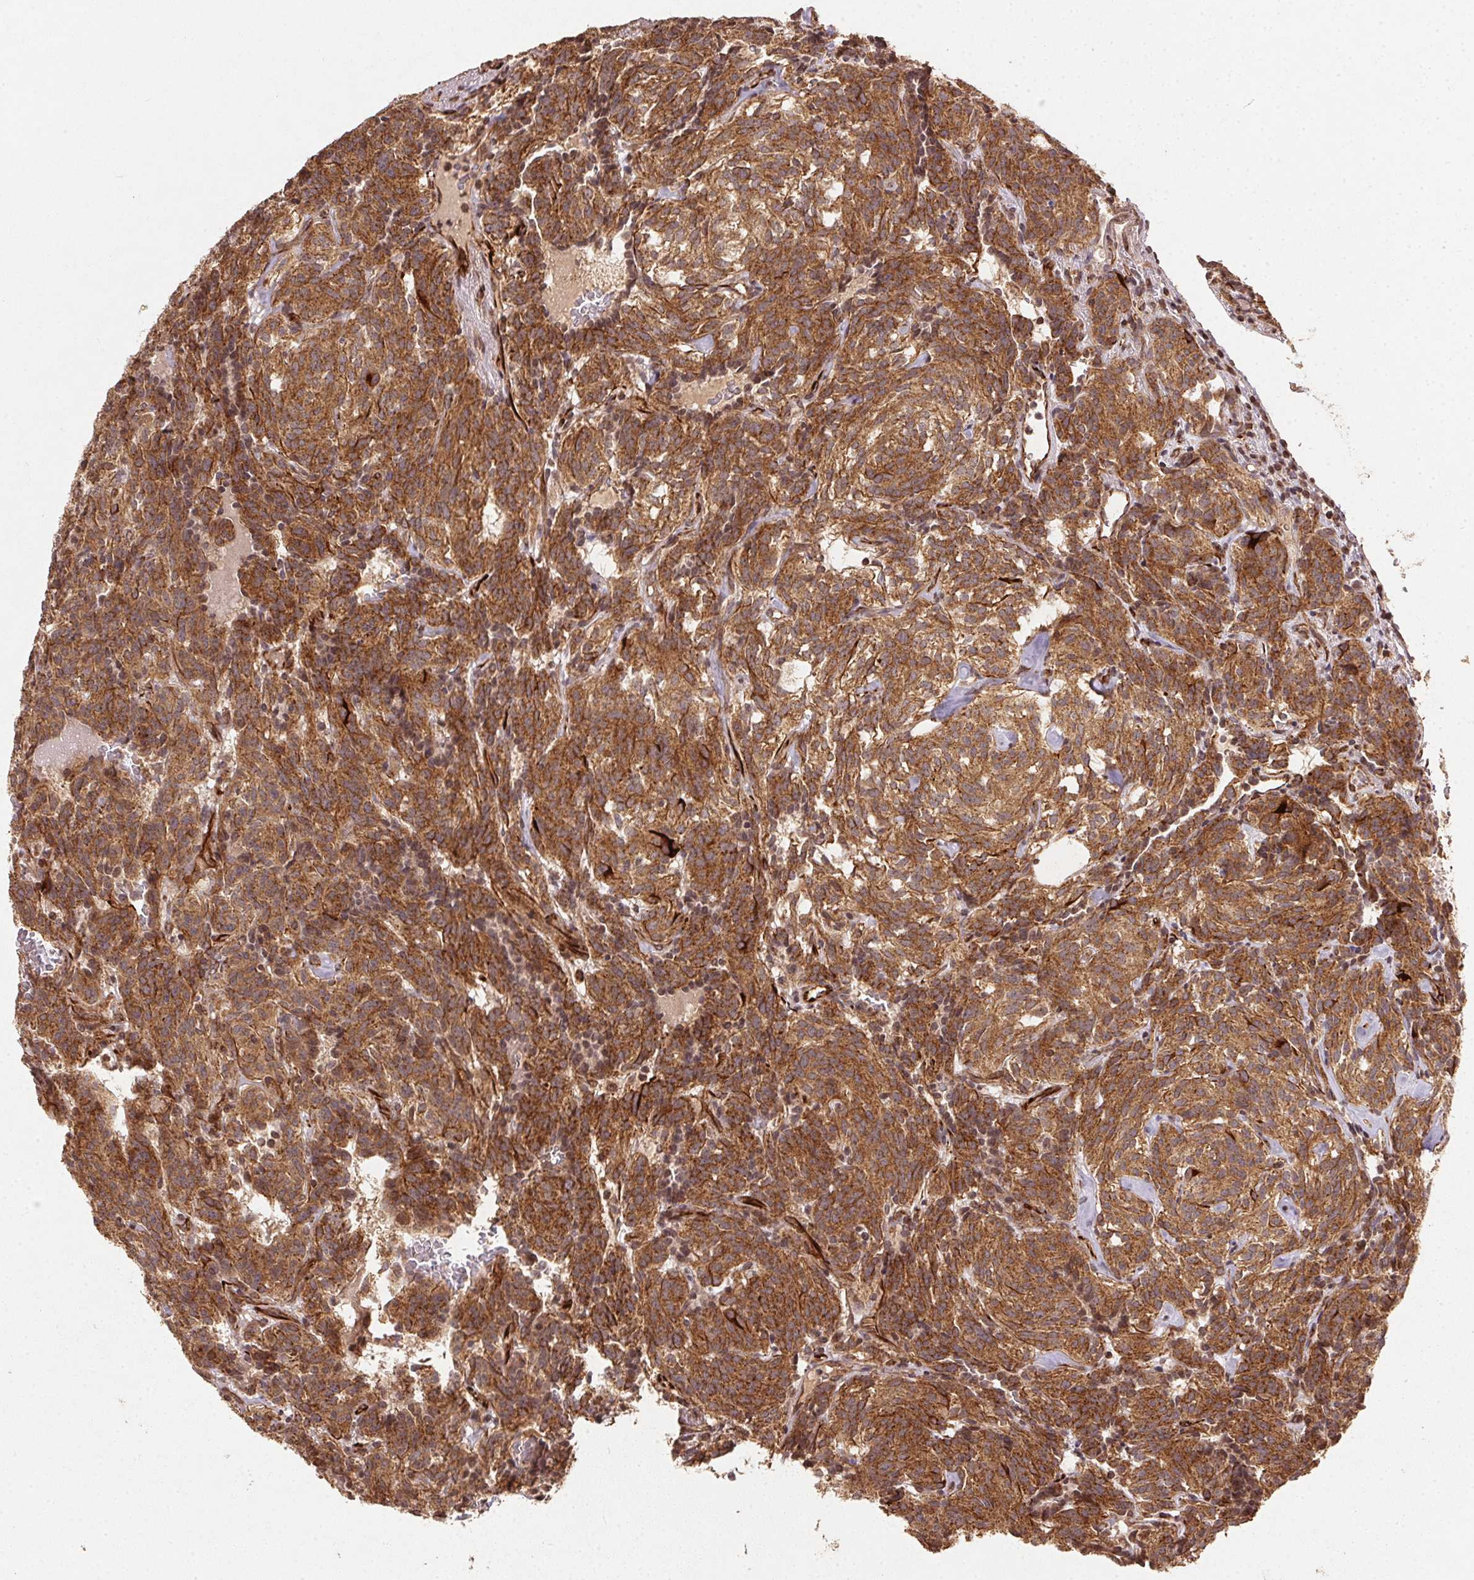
{"staining": {"intensity": "moderate", "quantity": ">75%", "location": "cytoplasmic/membranous"}, "tissue": "carcinoid", "cell_type": "Tumor cells", "image_type": "cancer", "snomed": [{"axis": "morphology", "description": "Carcinoid, malignant, NOS"}, {"axis": "topography", "description": "Lung"}], "caption": "Carcinoid stained with DAB immunohistochemistry (IHC) reveals medium levels of moderate cytoplasmic/membranous expression in approximately >75% of tumor cells.", "gene": "SPRED2", "patient": {"sex": "female", "age": 61}}